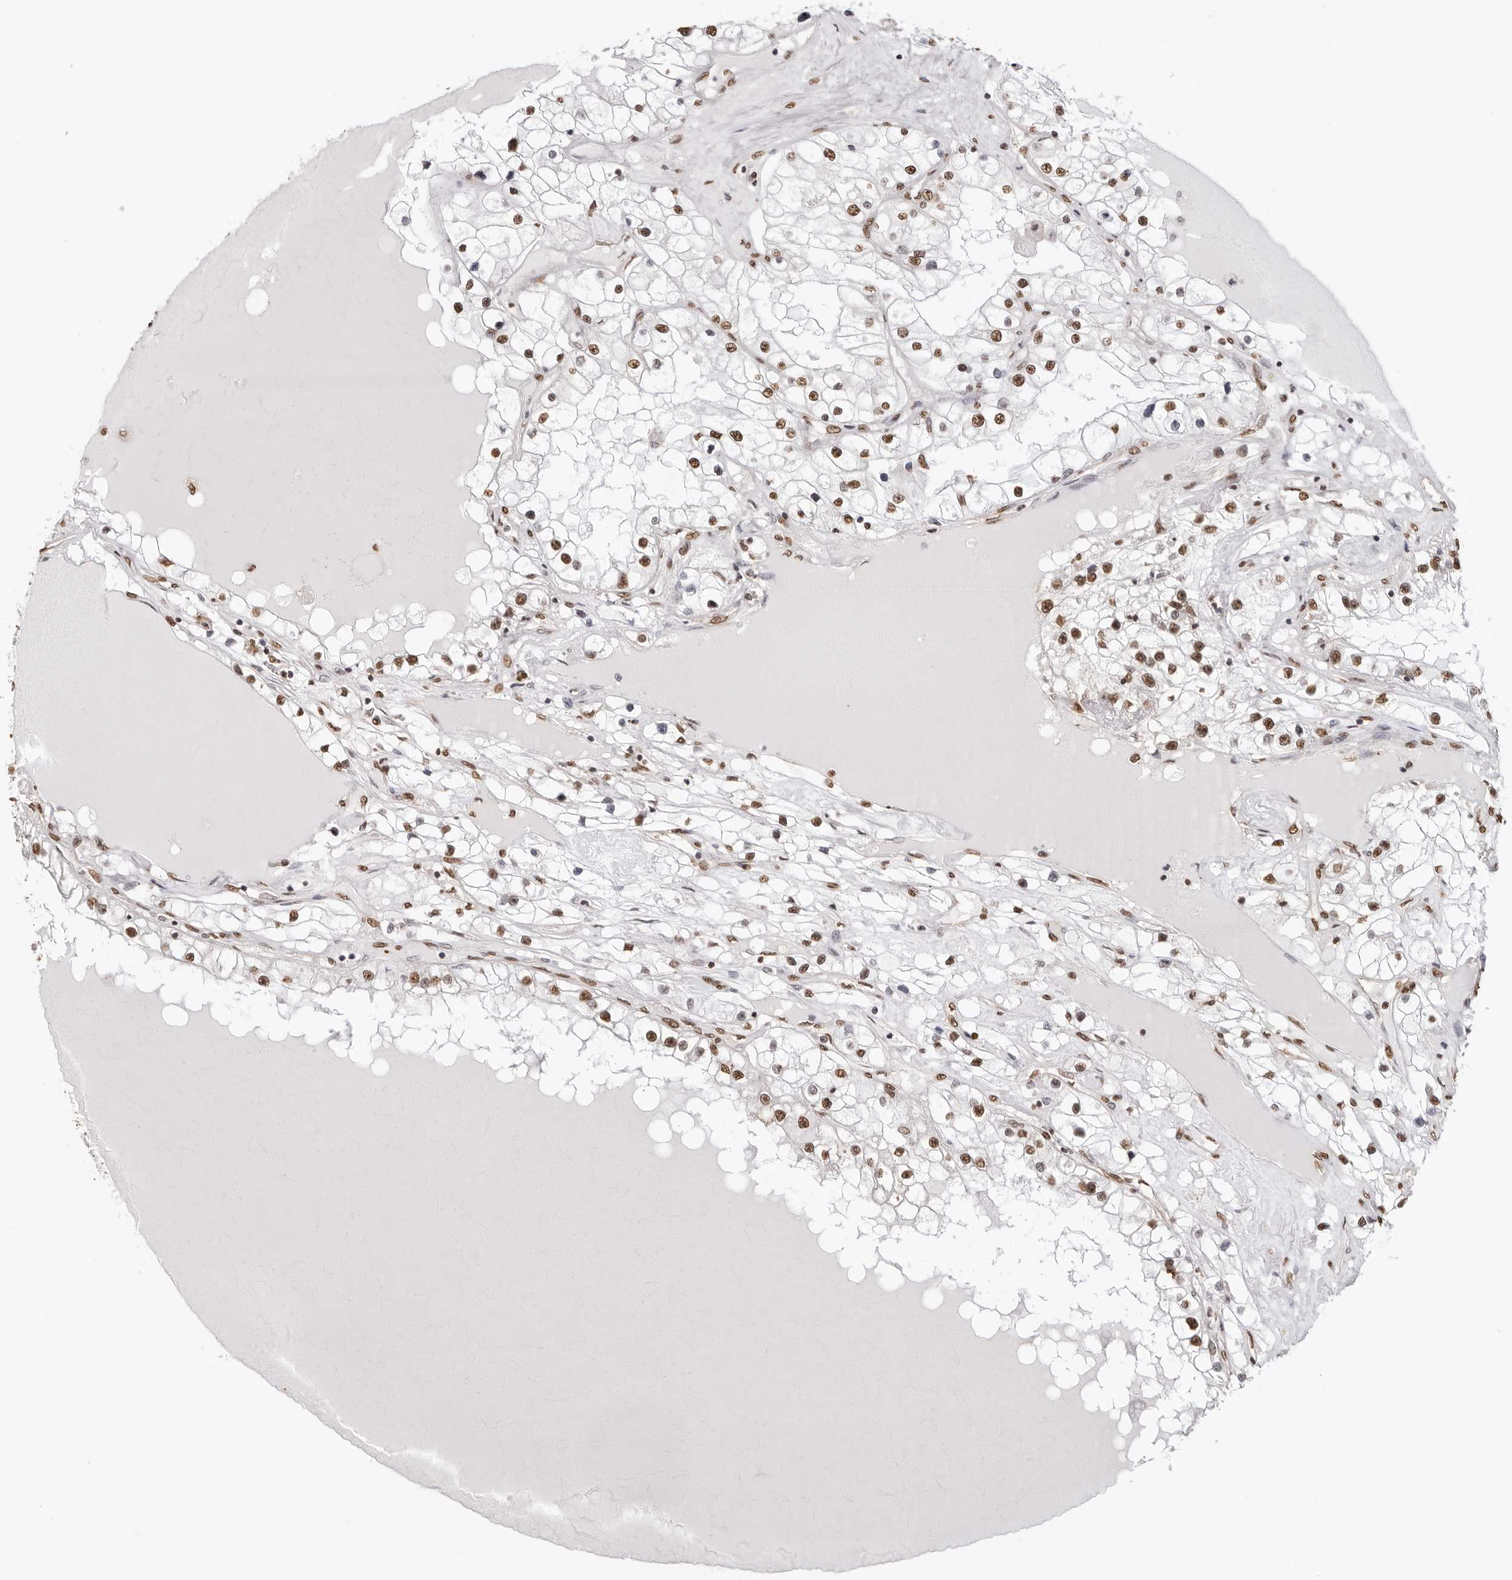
{"staining": {"intensity": "moderate", "quantity": ">75%", "location": "nuclear"}, "tissue": "renal cancer", "cell_type": "Tumor cells", "image_type": "cancer", "snomed": [{"axis": "morphology", "description": "Adenocarcinoma, NOS"}, {"axis": "topography", "description": "Kidney"}], "caption": "Brown immunohistochemical staining in renal cancer displays moderate nuclear positivity in approximately >75% of tumor cells.", "gene": "OLIG3", "patient": {"sex": "male", "age": 68}}